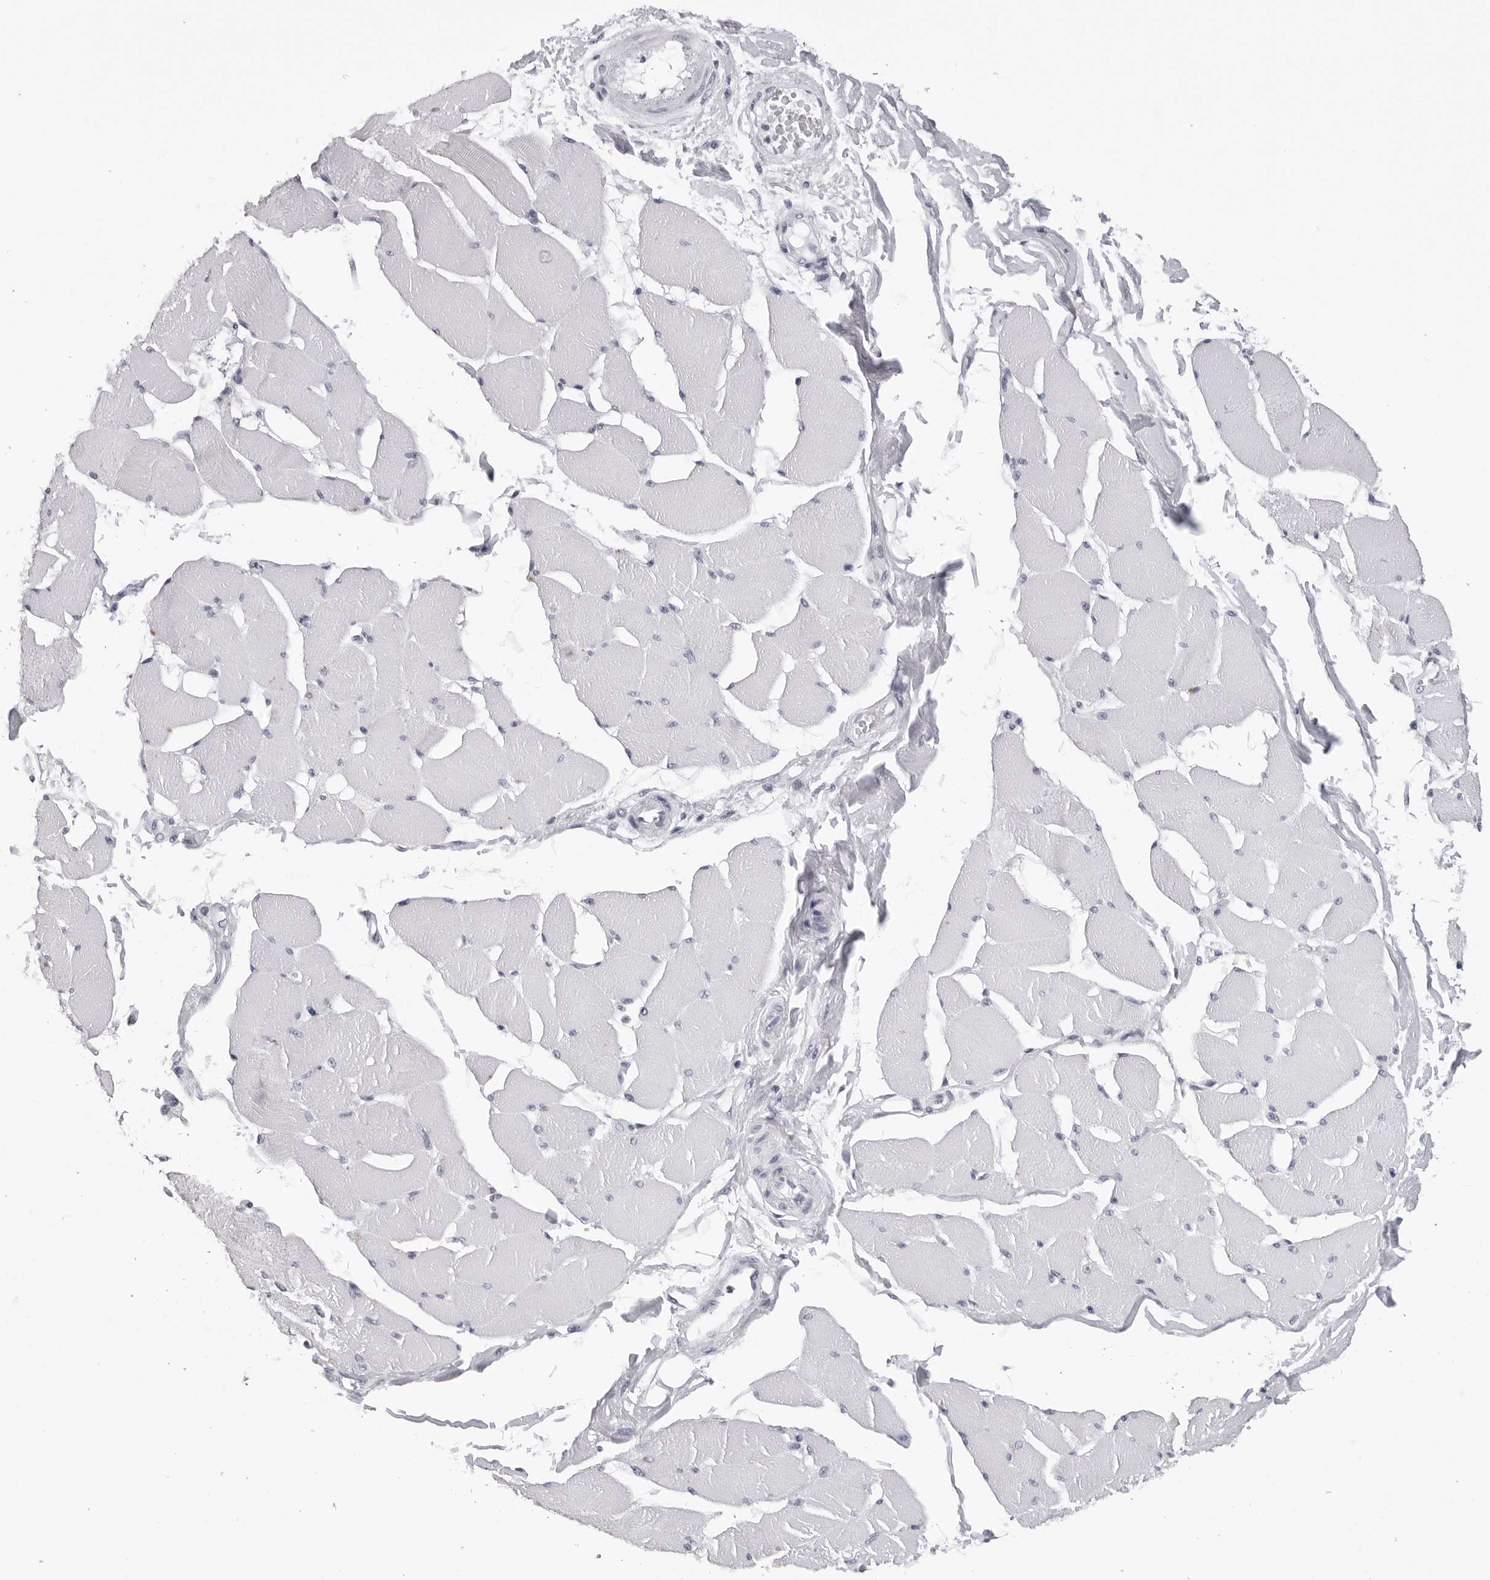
{"staining": {"intensity": "moderate", "quantity": "<25%", "location": "nuclear"}, "tissue": "skeletal muscle", "cell_type": "Myocytes", "image_type": "normal", "snomed": [{"axis": "morphology", "description": "Normal tissue, NOS"}, {"axis": "topography", "description": "Skin"}, {"axis": "topography", "description": "Skeletal muscle"}], "caption": "Brown immunohistochemical staining in unremarkable human skeletal muscle displays moderate nuclear positivity in about <25% of myocytes.", "gene": "GNL2", "patient": {"sex": "male", "age": 83}}